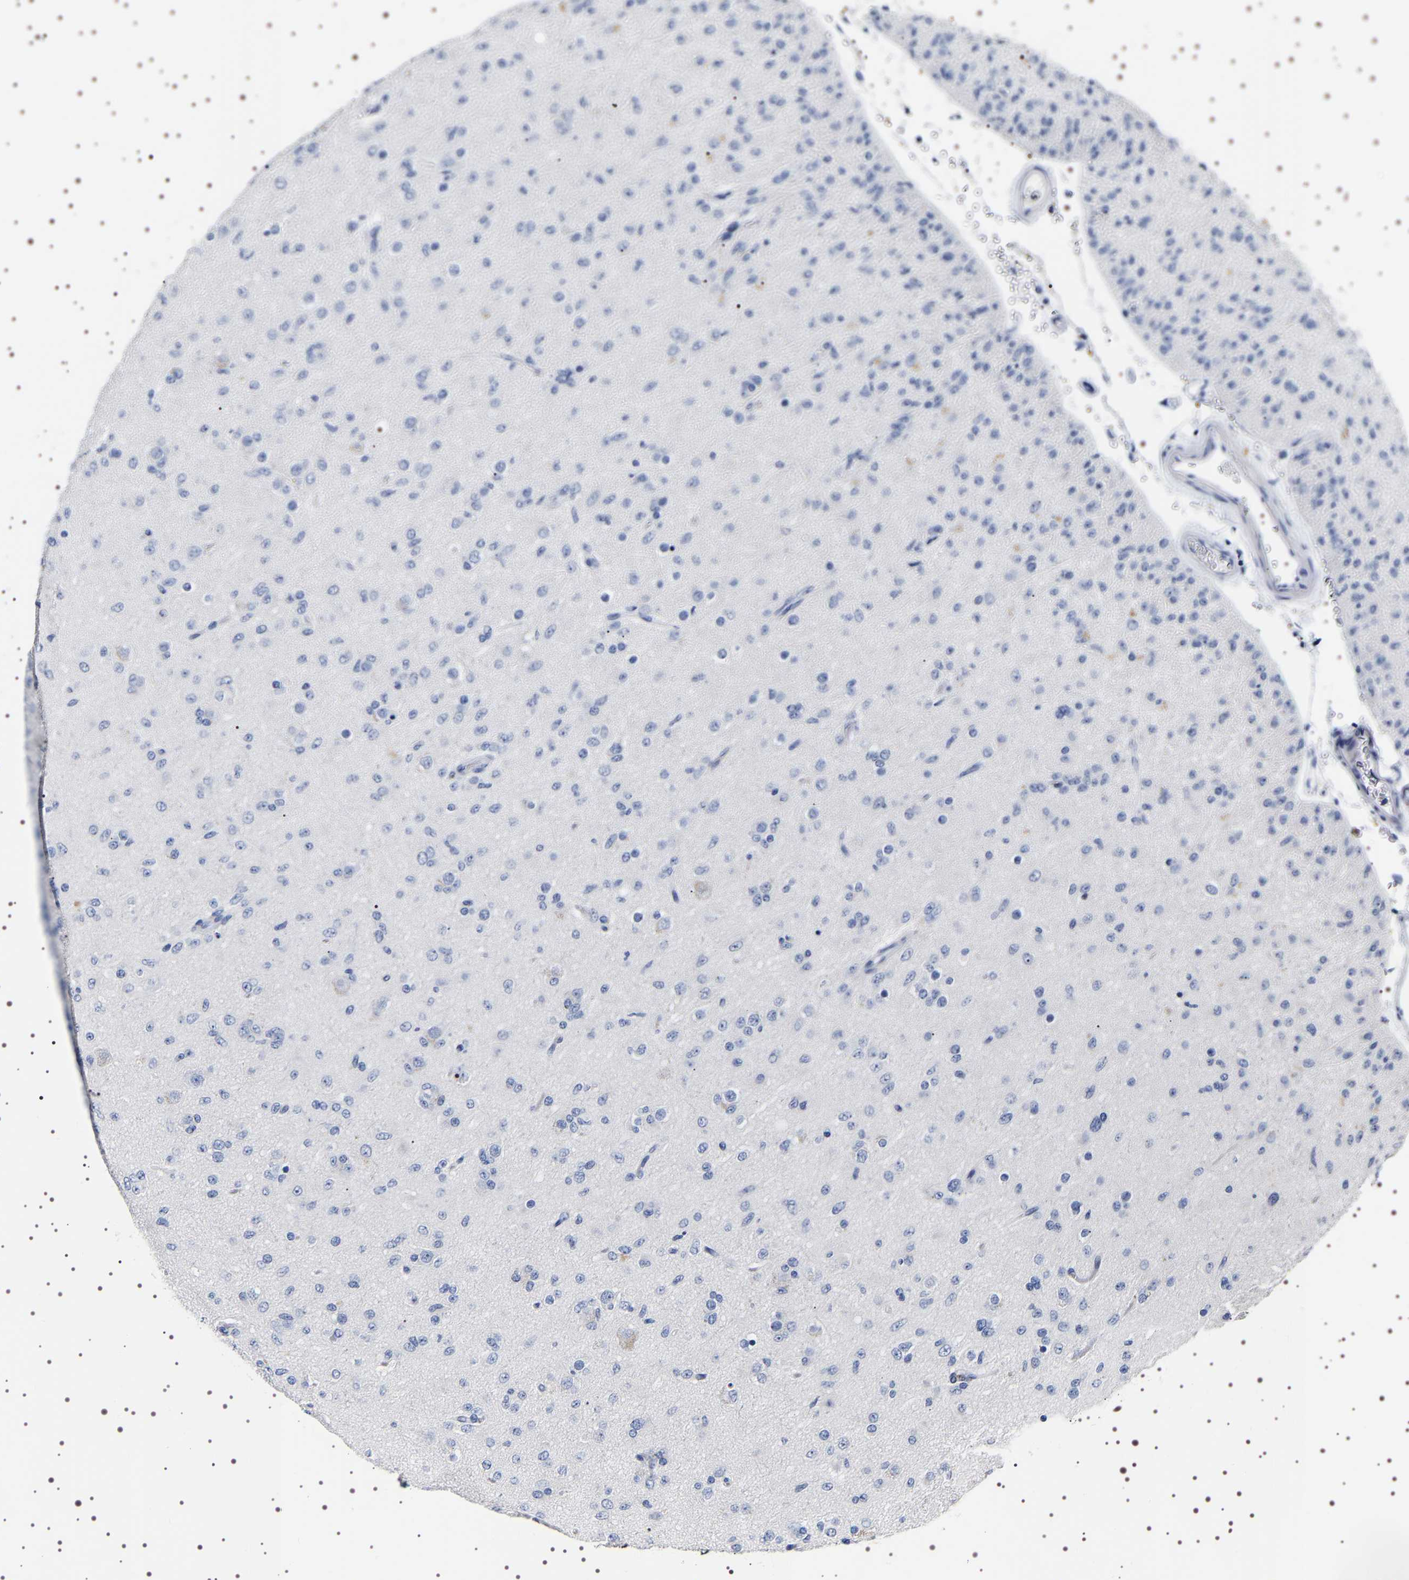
{"staining": {"intensity": "negative", "quantity": "none", "location": "none"}, "tissue": "glioma", "cell_type": "Tumor cells", "image_type": "cancer", "snomed": [{"axis": "morphology", "description": "Glioma, malignant, Low grade"}, {"axis": "topography", "description": "Brain"}], "caption": "Tumor cells are negative for brown protein staining in glioma.", "gene": "UBQLN3", "patient": {"sex": "male", "age": 65}}